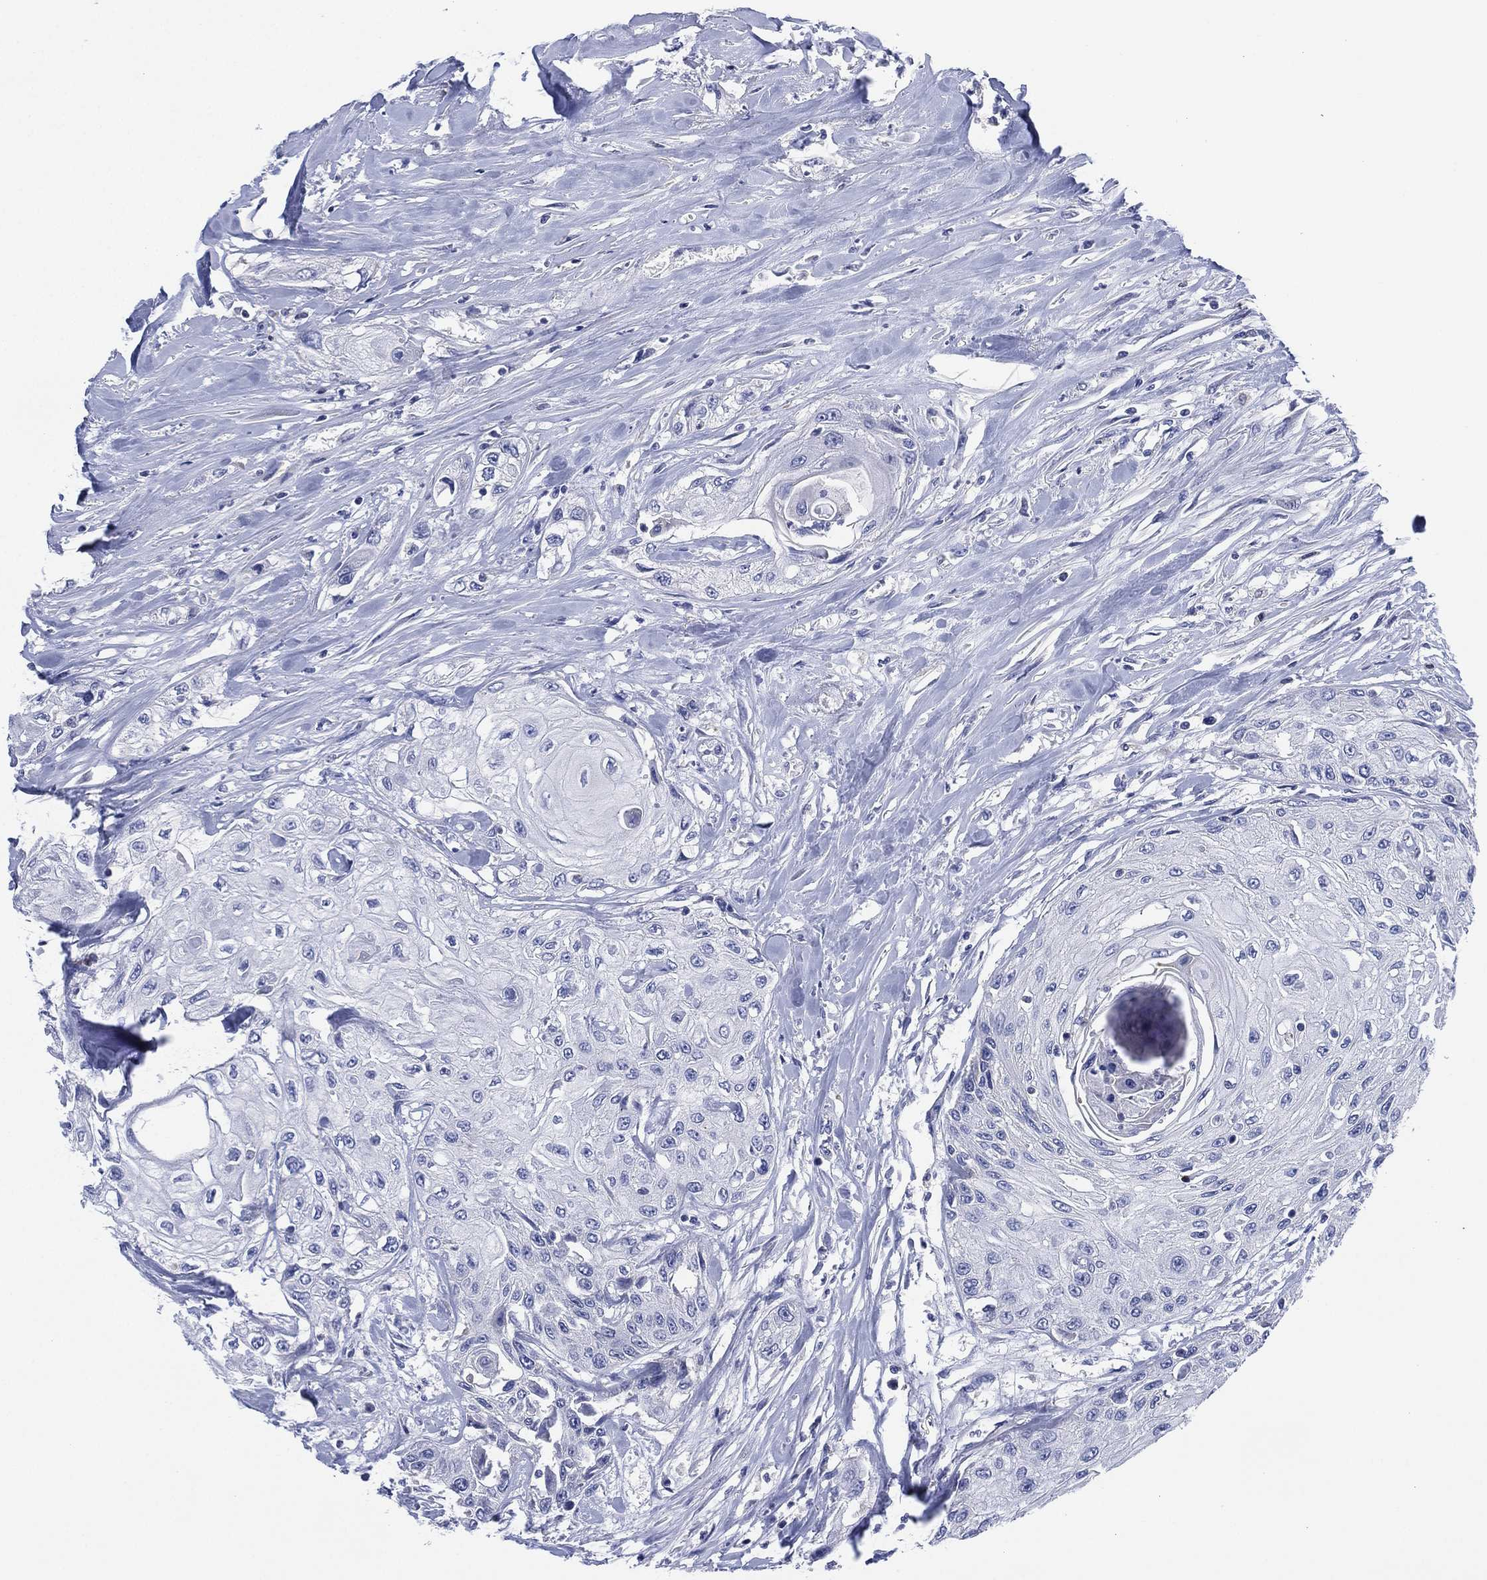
{"staining": {"intensity": "negative", "quantity": "none", "location": "none"}, "tissue": "head and neck cancer", "cell_type": "Tumor cells", "image_type": "cancer", "snomed": [{"axis": "morphology", "description": "Normal tissue, NOS"}, {"axis": "morphology", "description": "Squamous cell carcinoma, NOS"}, {"axis": "topography", "description": "Oral tissue"}, {"axis": "topography", "description": "Peripheral nerve tissue"}, {"axis": "topography", "description": "Head-Neck"}], "caption": "Immunohistochemical staining of squamous cell carcinoma (head and neck) reveals no significant positivity in tumor cells.", "gene": "CHRNA3", "patient": {"sex": "female", "age": 59}}